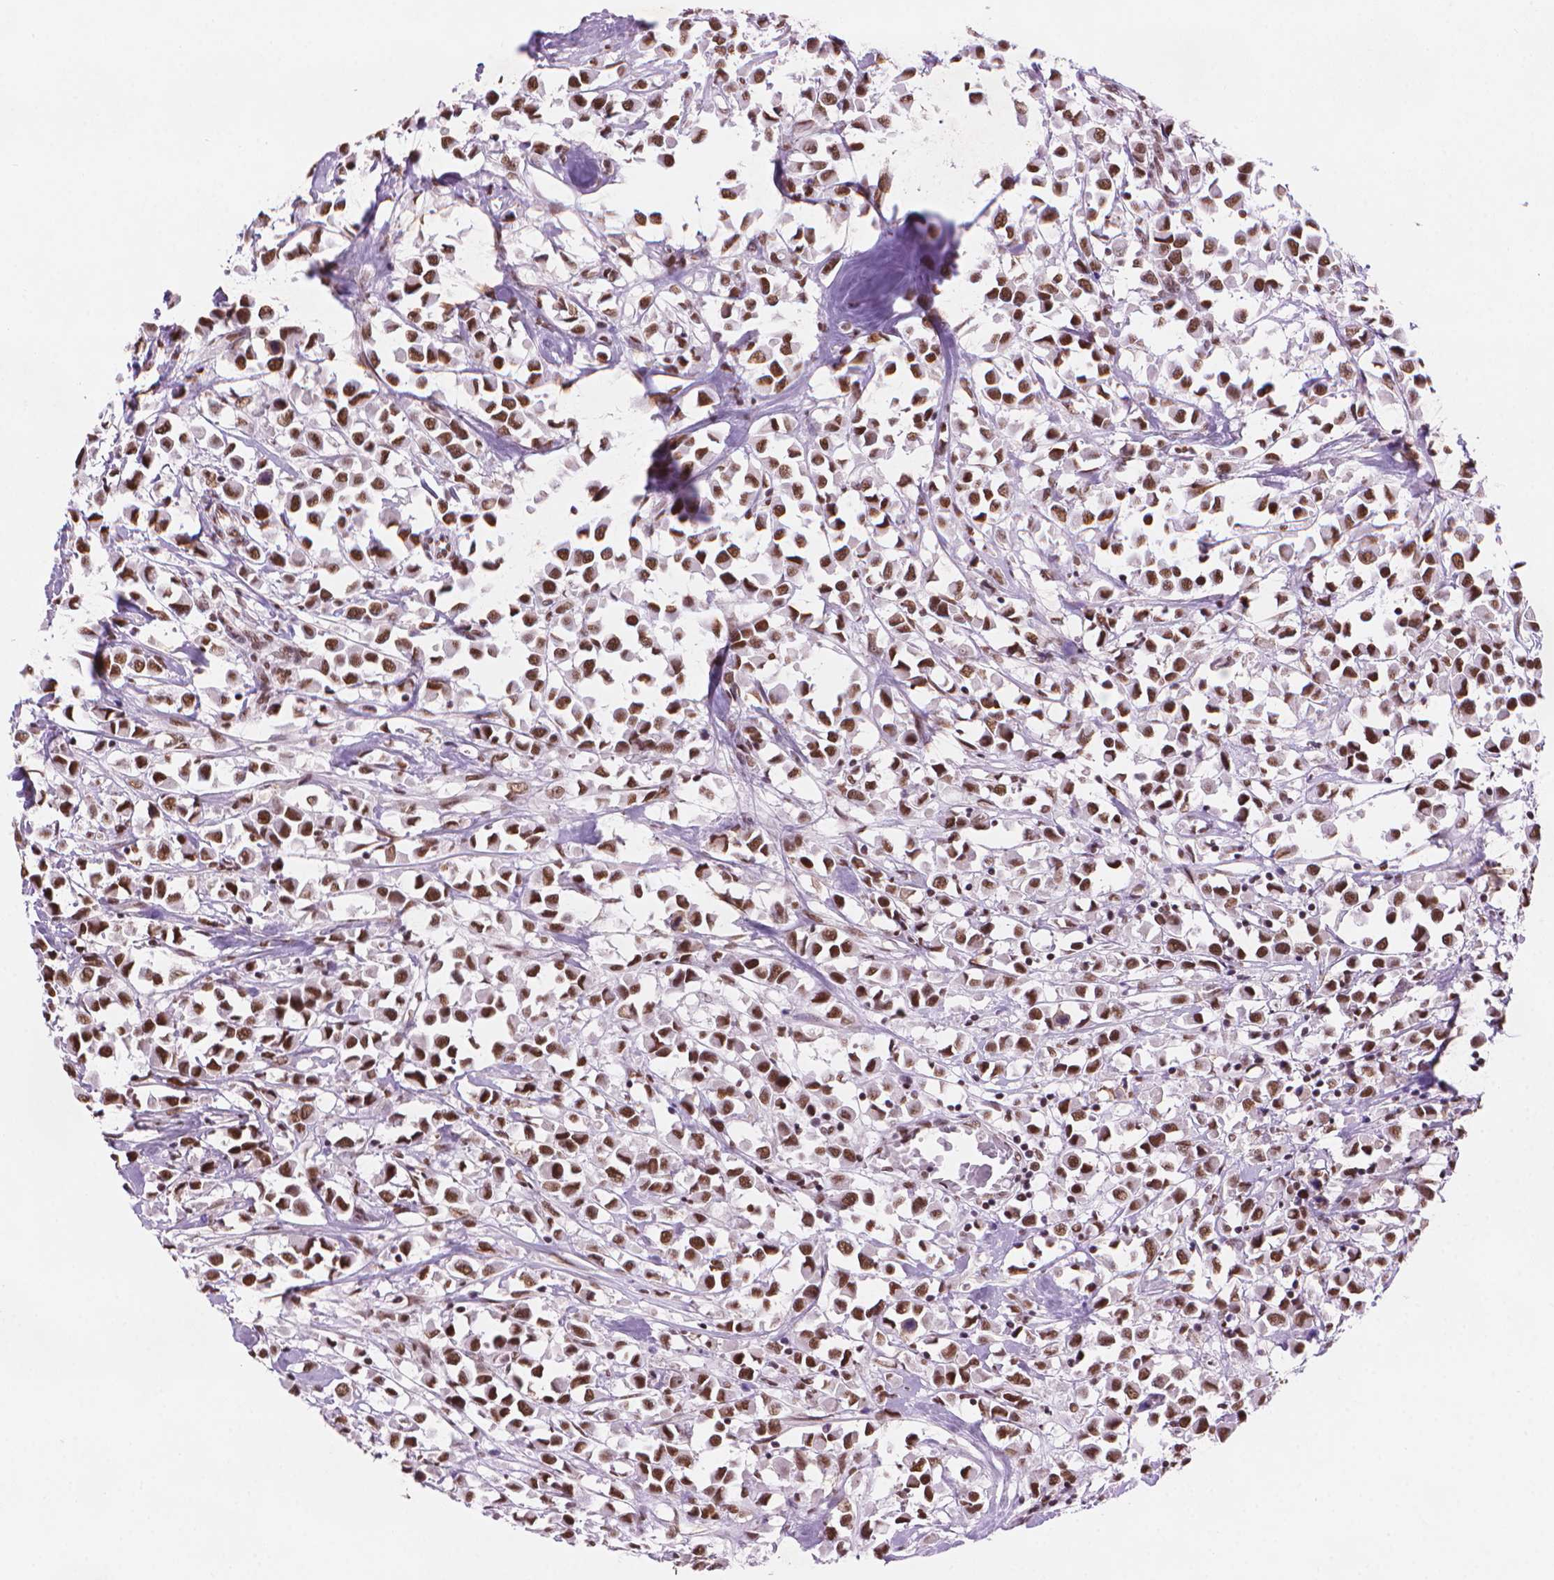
{"staining": {"intensity": "moderate", "quantity": ">75%", "location": "nuclear"}, "tissue": "breast cancer", "cell_type": "Tumor cells", "image_type": "cancer", "snomed": [{"axis": "morphology", "description": "Duct carcinoma"}, {"axis": "topography", "description": "Breast"}], "caption": "Protein analysis of breast cancer (intraductal carcinoma) tissue exhibits moderate nuclear positivity in approximately >75% of tumor cells.", "gene": "RPA4", "patient": {"sex": "female", "age": 61}}